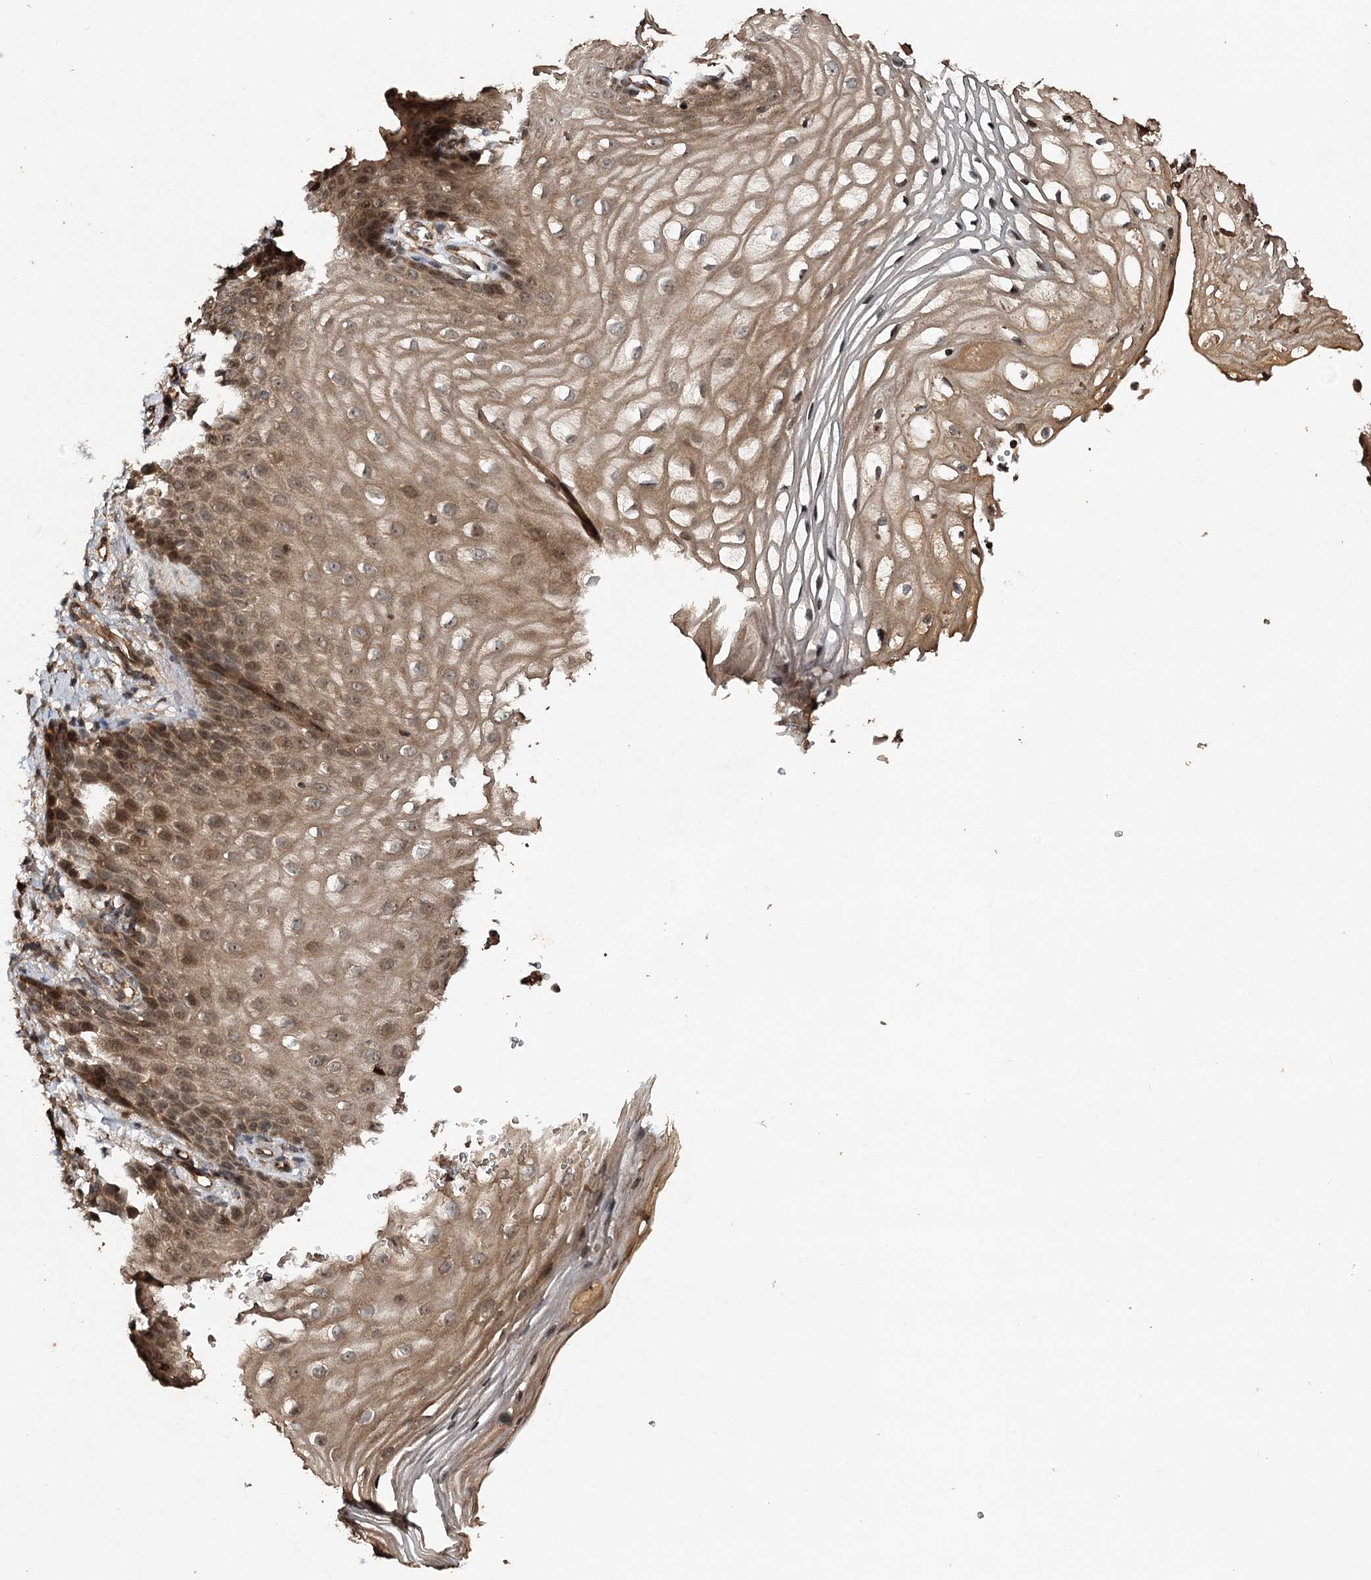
{"staining": {"intensity": "moderate", "quantity": ">75%", "location": "cytoplasmic/membranous"}, "tissue": "vagina", "cell_type": "Squamous epithelial cells", "image_type": "normal", "snomed": [{"axis": "morphology", "description": "Normal tissue, NOS"}, {"axis": "topography", "description": "Vagina"}], "caption": "DAB immunohistochemical staining of benign human vagina displays moderate cytoplasmic/membranous protein positivity in approximately >75% of squamous epithelial cells.", "gene": "INSIG2", "patient": {"sex": "female", "age": 60}}